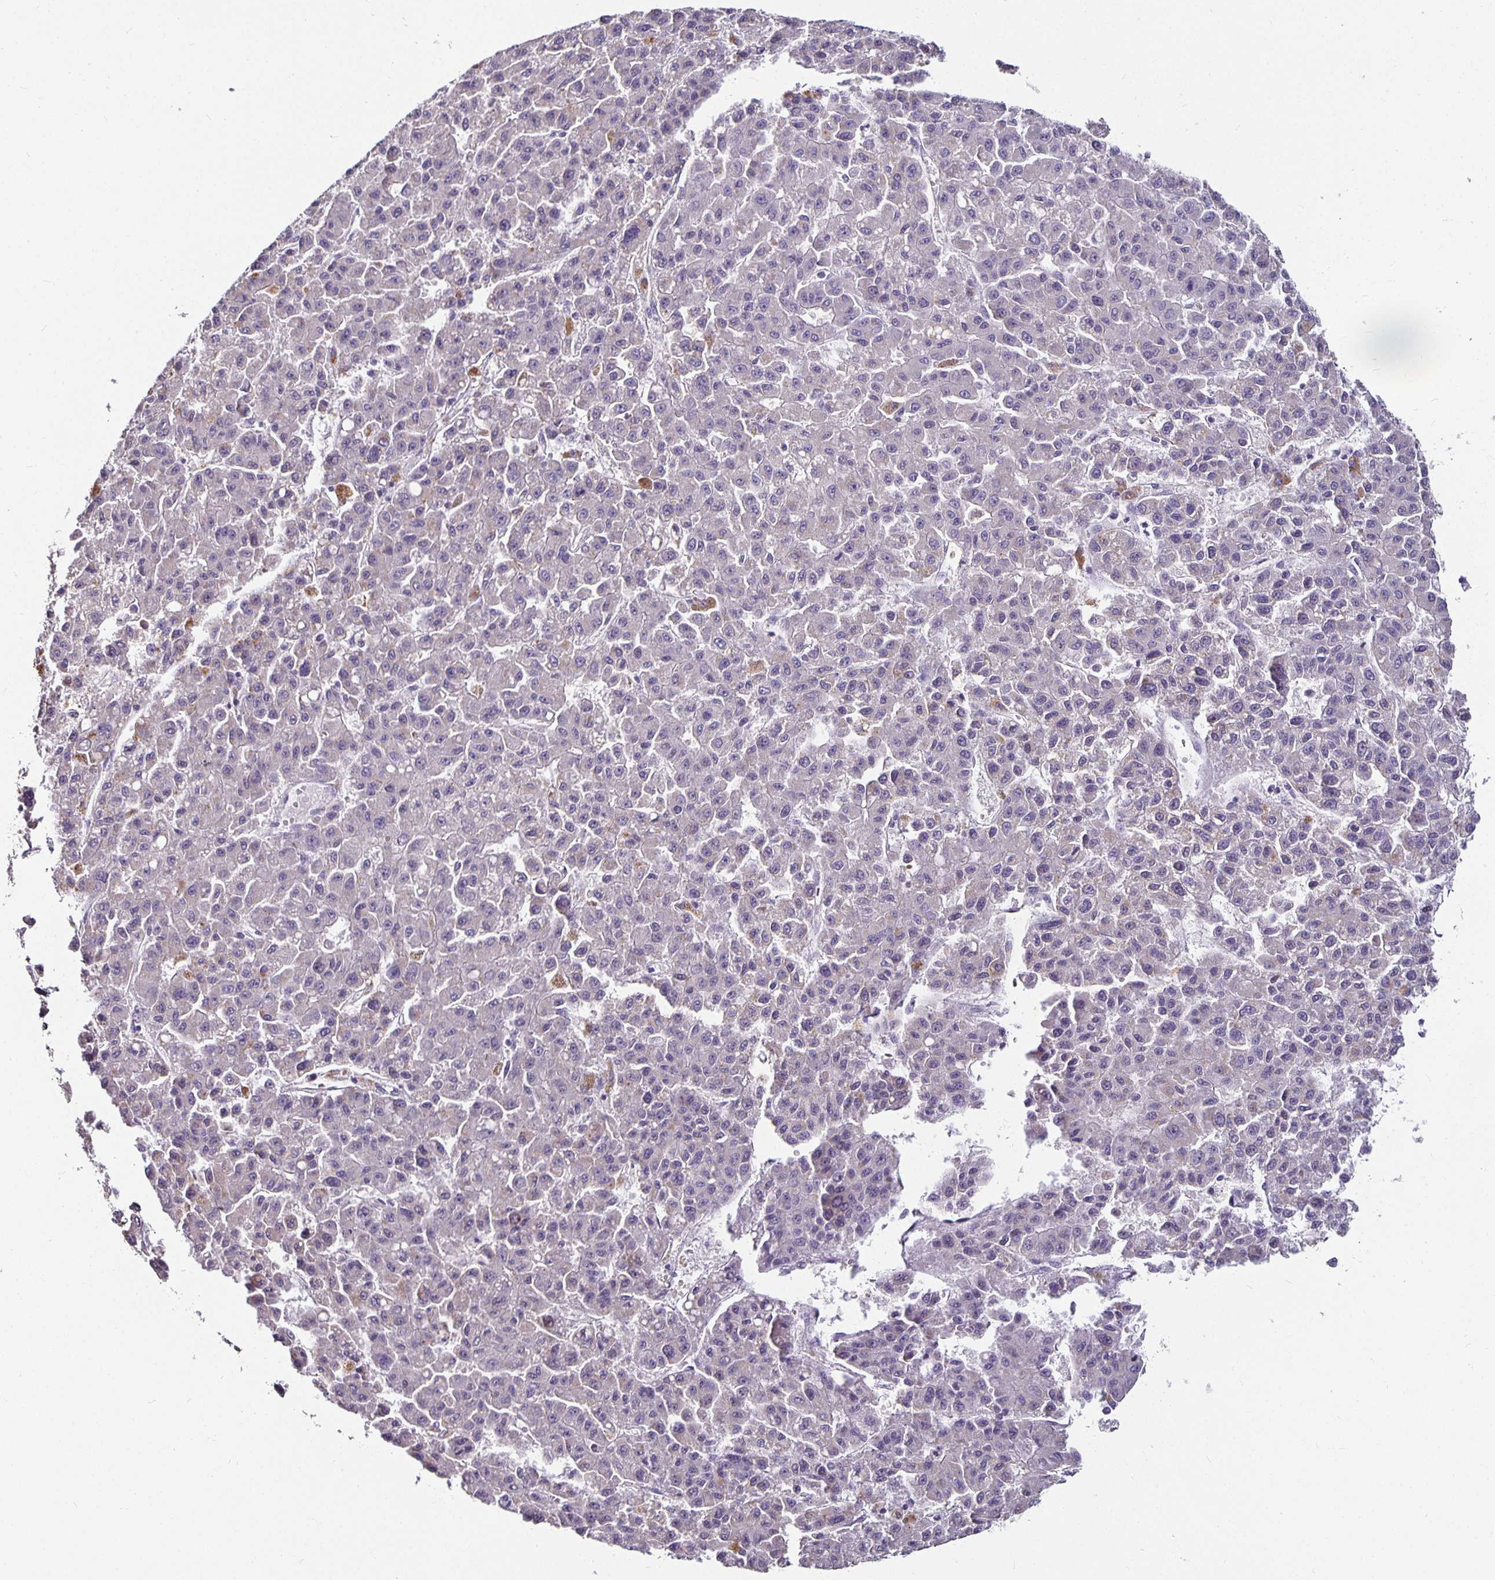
{"staining": {"intensity": "negative", "quantity": "none", "location": "none"}, "tissue": "liver cancer", "cell_type": "Tumor cells", "image_type": "cancer", "snomed": [{"axis": "morphology", "description": "Carcinoma, Hepatocellular, NOS"}, {"axis": "topography", "description": "Liver"}], "caption": "High magnification brightfield microscopy of liver hepatocellular carcinoma stained with DAB (3,3'-diaminobenzidine) (brown) and counterstained with hematoxylin (blue): tumor cells show no significant positivity.", "gene": "CA12", "patient": {"sex": "male", "age": 70}}